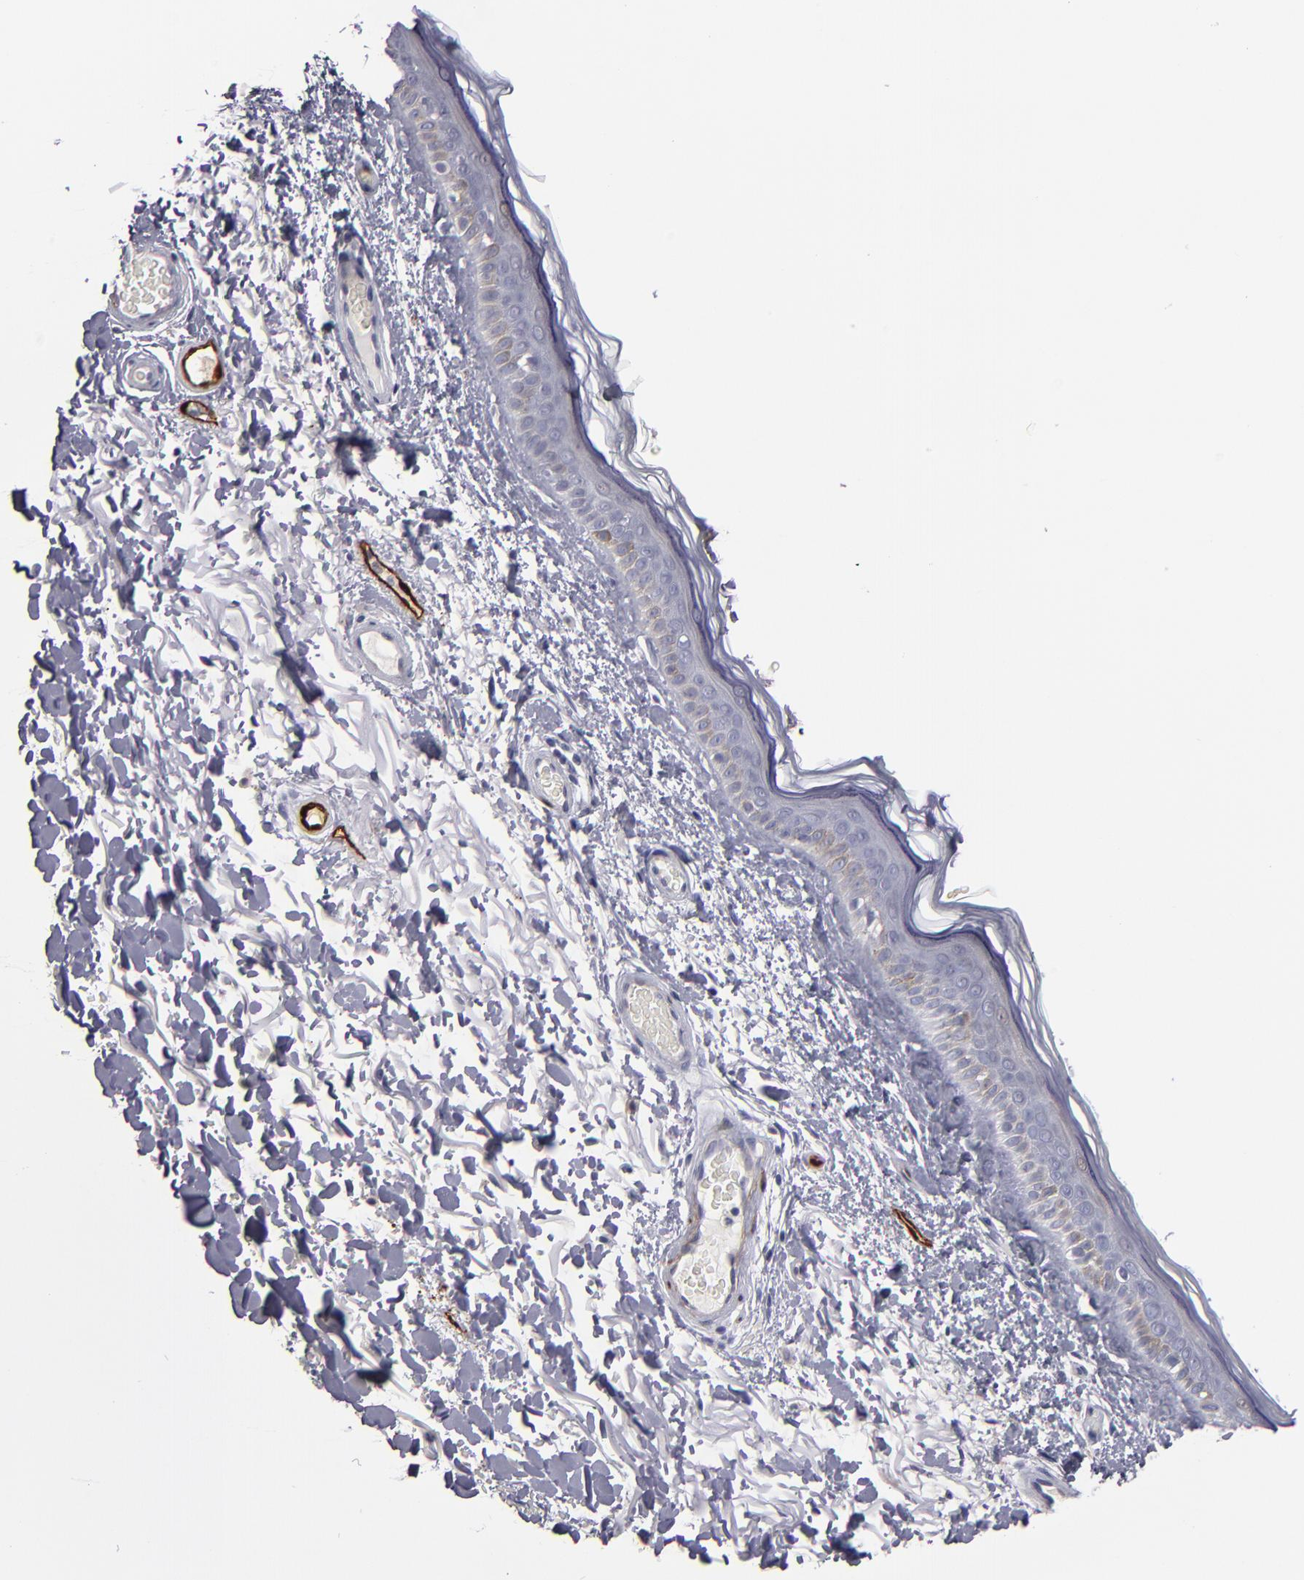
{"staining": {"intensity": "negative", "quantity": "none", "location": "none"}, "tissue": "skin", "cell_type": "Fibroblasts", "image_type": "normal", "snomed": [{"axis": "morphology", "description": "Normal tissue, NOS"}, {"axis": "topography", "description": "Skin"}], "caption": "This is an immunohistochemistry photomicrograph of normal human skin. There is no staining in fibroblasts.", "gene": "FABP4", "patient": {"sex": "male", "age": 63}}